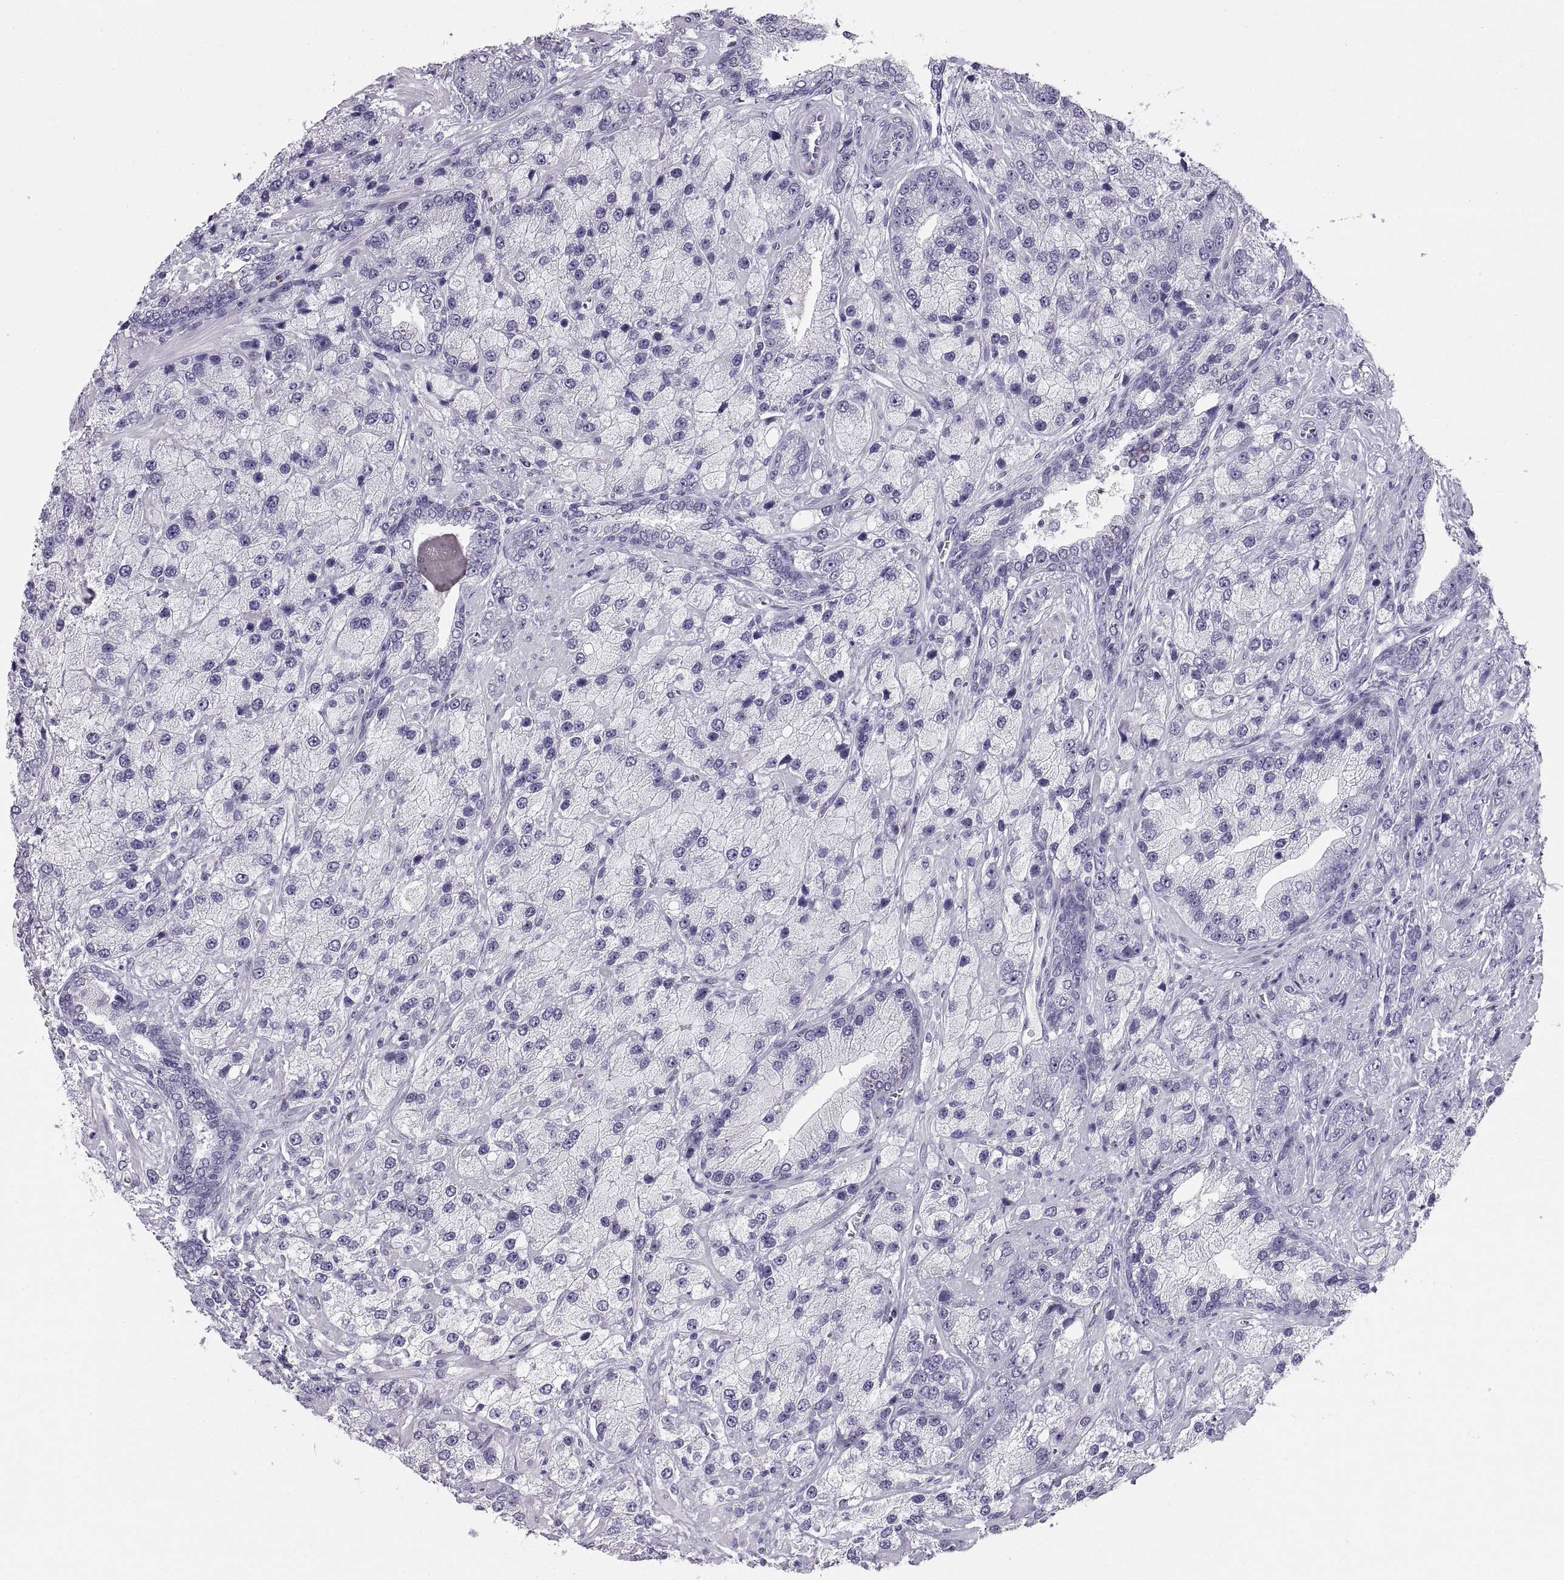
{"staining": {"intensity": "negative", "quantity": "none", "location": "none"}, "tissue": "prostate cancer", "cell_type": "Tumor cells", "image_type": "cancer", "snomed": [{"axis": "morphology", "description": "Adenocarcinoma, NOS"}, {"axis": "topography", "description": "Prostate"}], "caption": "The immunohistochemistry (IHC) micrograph has no significant staining in tumor cells of adenocarcinoma (prostate) tissue.", "gene": "RLBP1", "patient": {"sex": "male", "age": 63}}